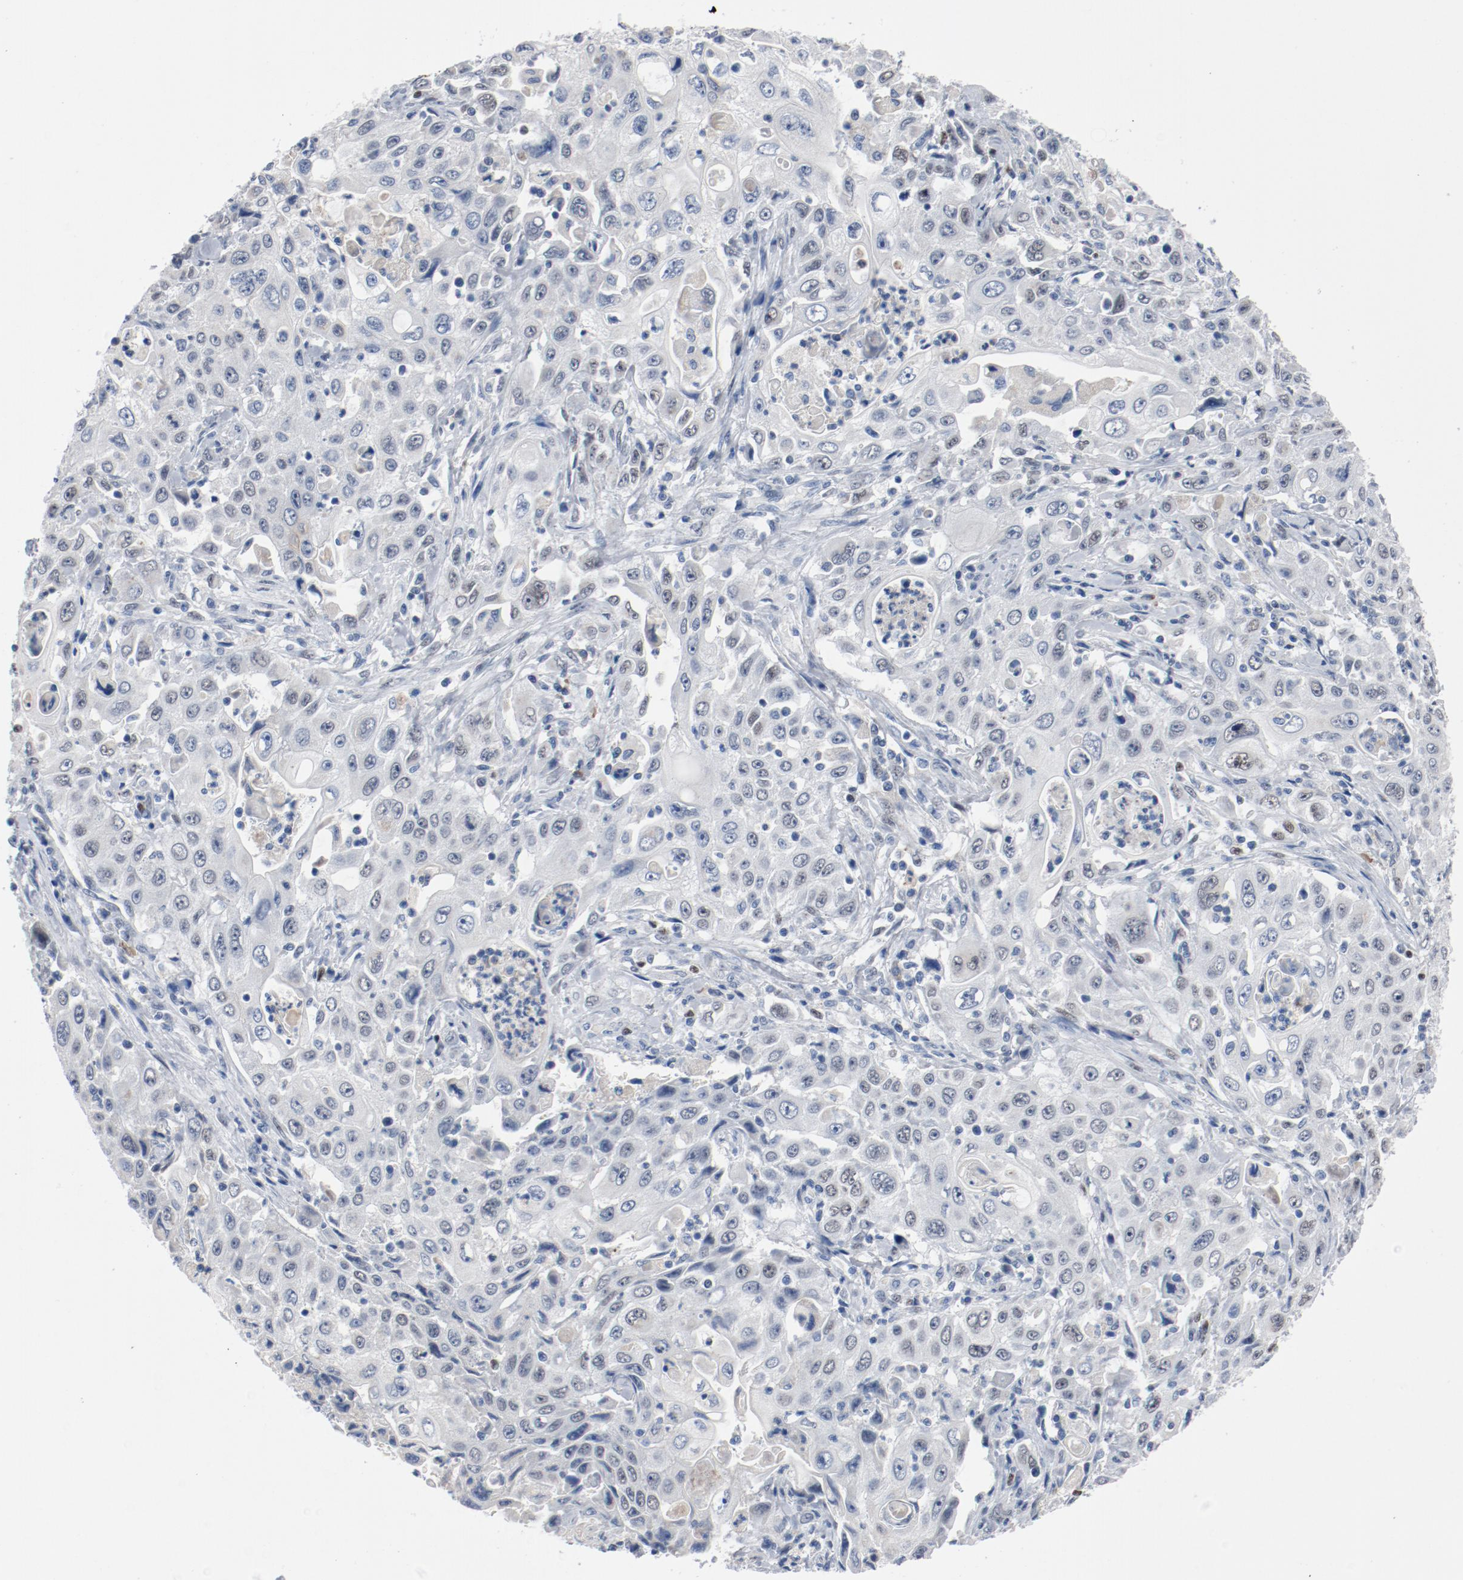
{"staining": {"intensity": "negative", "quantity": "none", "location": "none"}, "tissue": "pancreatic cancer", "cell_type": "Tumor cells", "image_type": "cancer", "snomed": [{"axis": "morphology", "description": "Adenocarcinoma, NOS"}, {"axis": "topography", "description": "Pancreas"}], "caption": "This is an IHC micrograph of human pancreatic cancer (adenocarcinoma). There is no staining in tumor cells.", "gene": "FOXP1", "patient": {"sex": "male", "age": 70}}